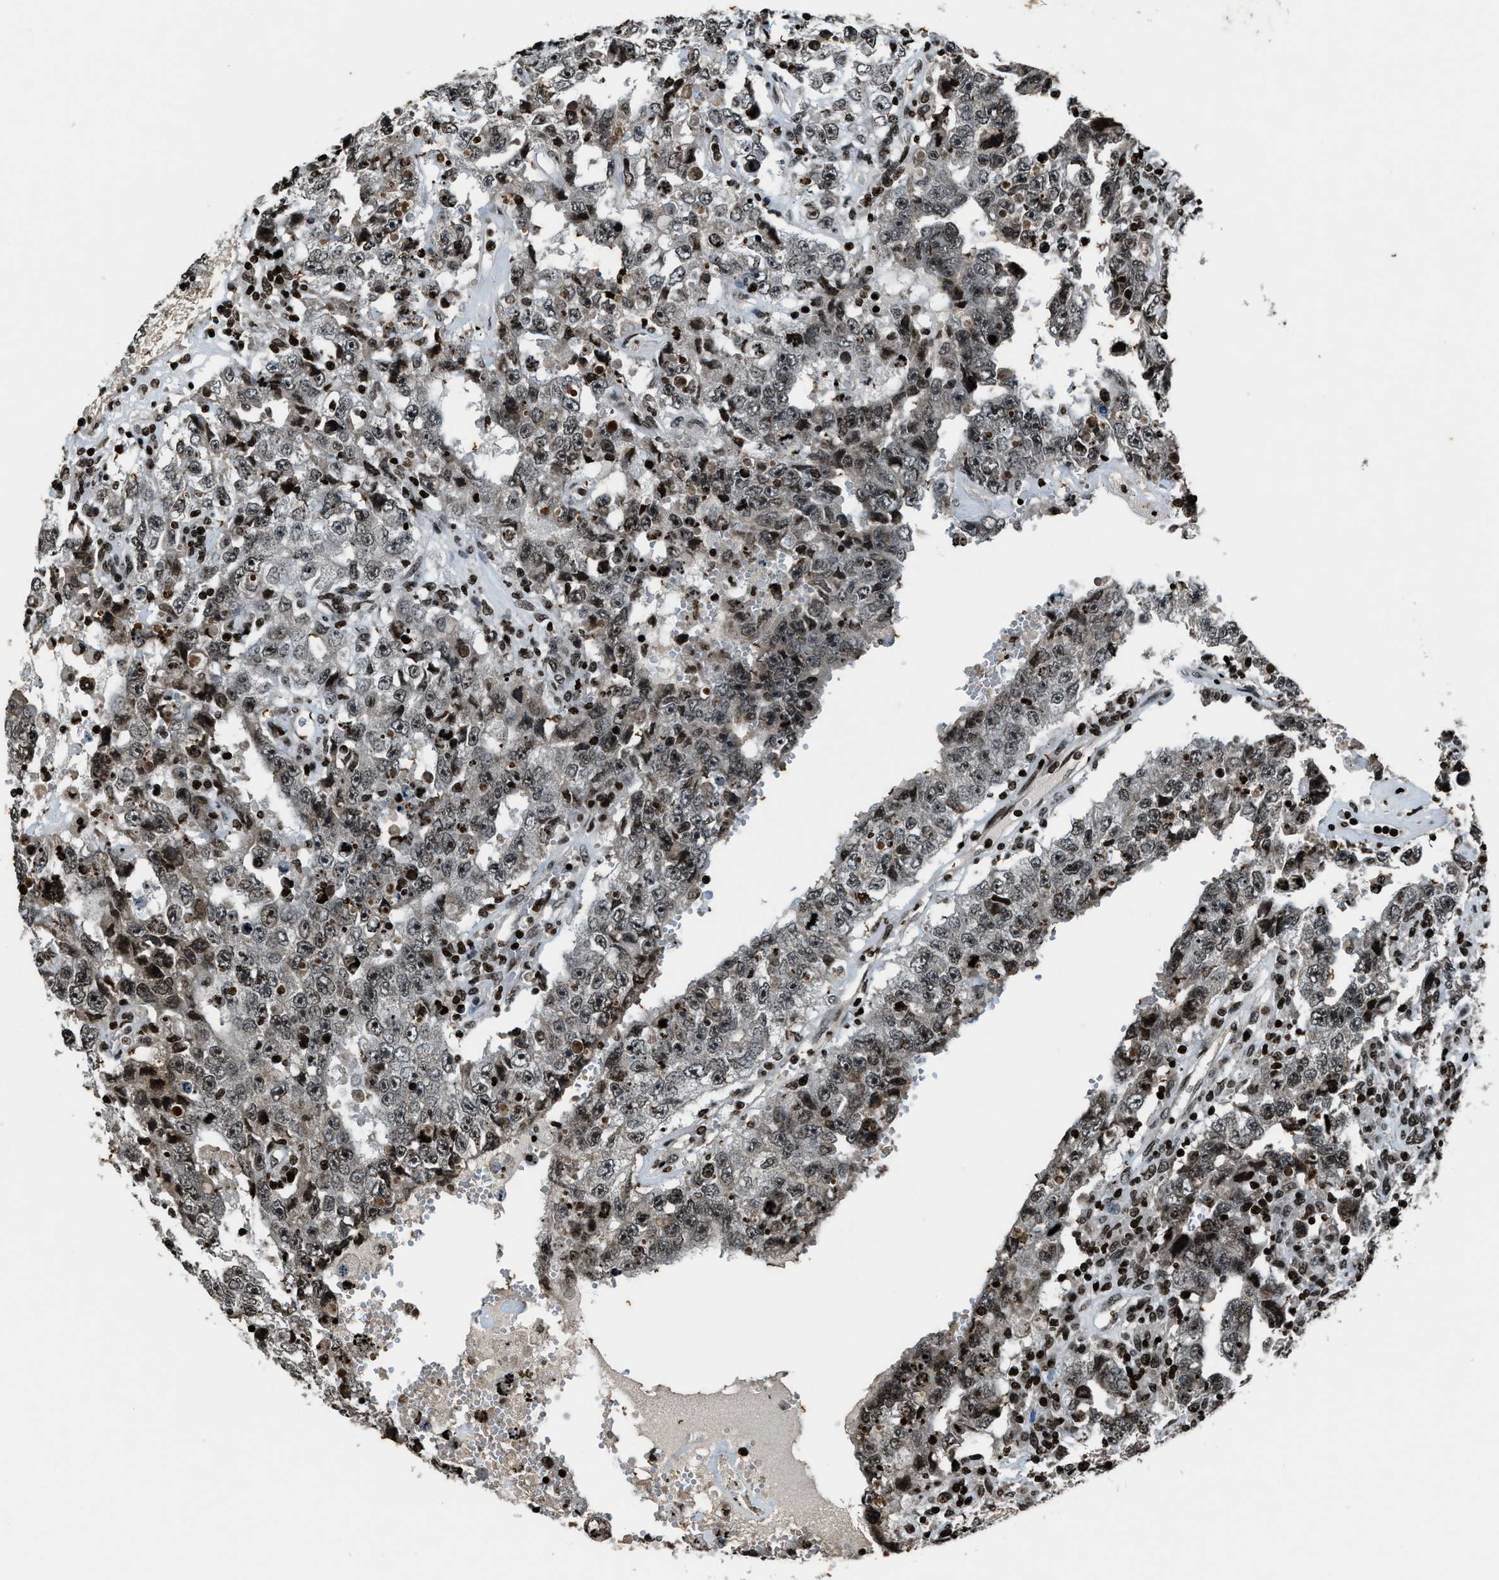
{"staining": {"intensity": "moderate", "quantity": "<25%", "location": "nuclear"}, "tissue": "testis cancer", "cell_type": "Tumor cells", "image_type": "cancer", "snomed": [{"axis": "morphology", "description": "Carcinoma, Embryonal, NOS"}, {"axis": "topography", "description": "Testis"}], "caption": "Immunohistochemistry (IHC) of testis cancer (embryonal carcinoma) demonstrates low levels of moderate nuclear expression in about <25% of tumor cells.", "gene": "H4C1", "patient": {"sex": "male", "age": 26}}